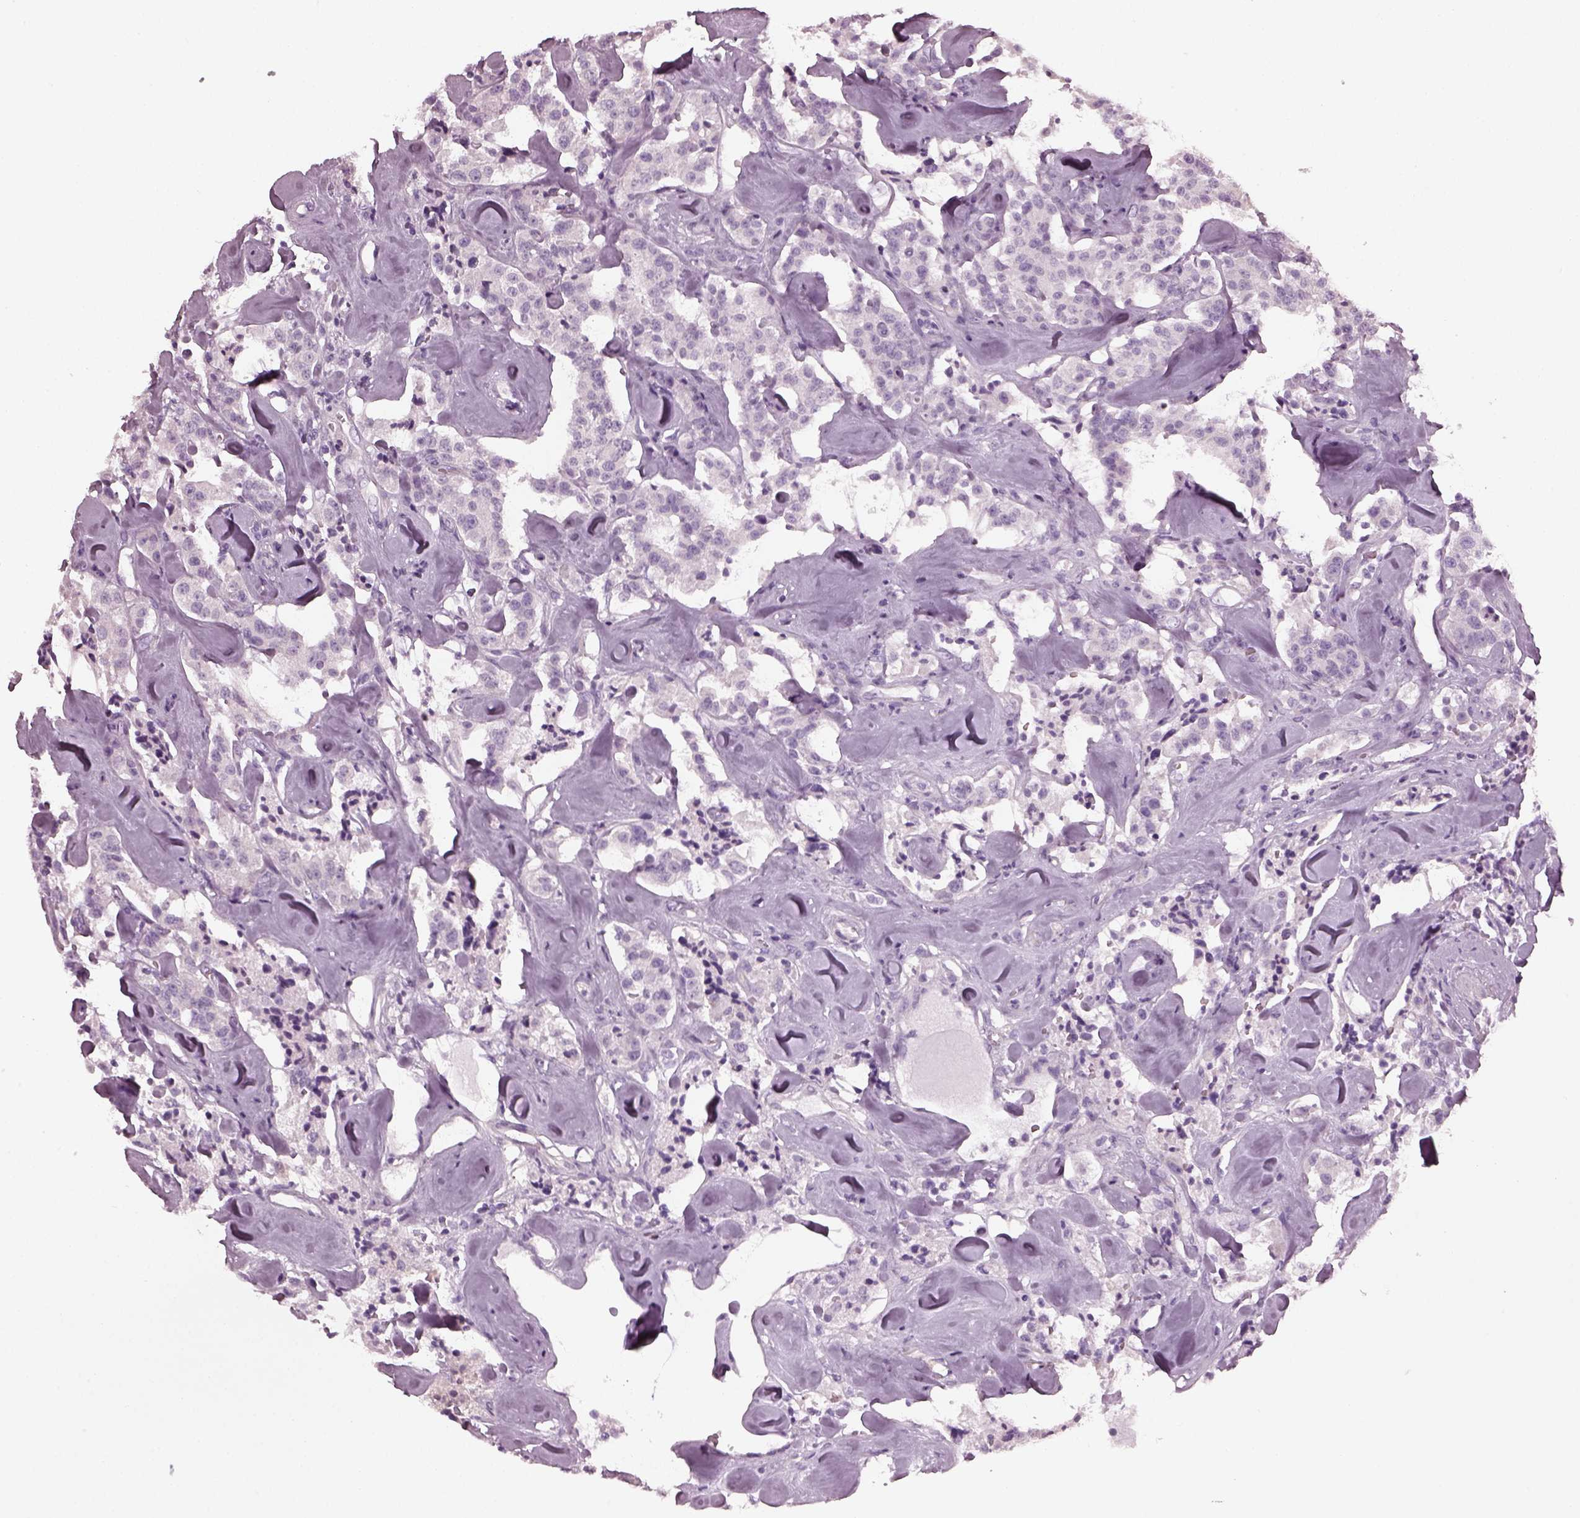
{"staining": {"intensity": "negative", "quantity": "none", "location": "none"}, "tissue": "carcinoid", "cell_type": "Tumor cells", "image_type": "cancer", "snomed": [{"axis": "morphology", "description": "Carcinoid, malignant, NOS"}, {"axis": "topography", "description": "Pancreas"}], "caption": "Human malignant carcinoid stained for a protein using immunohistochemistry exhibits no expression in tumor cells.", "gene": "PDC", "patient": {"sex": "male", "age": 41}}